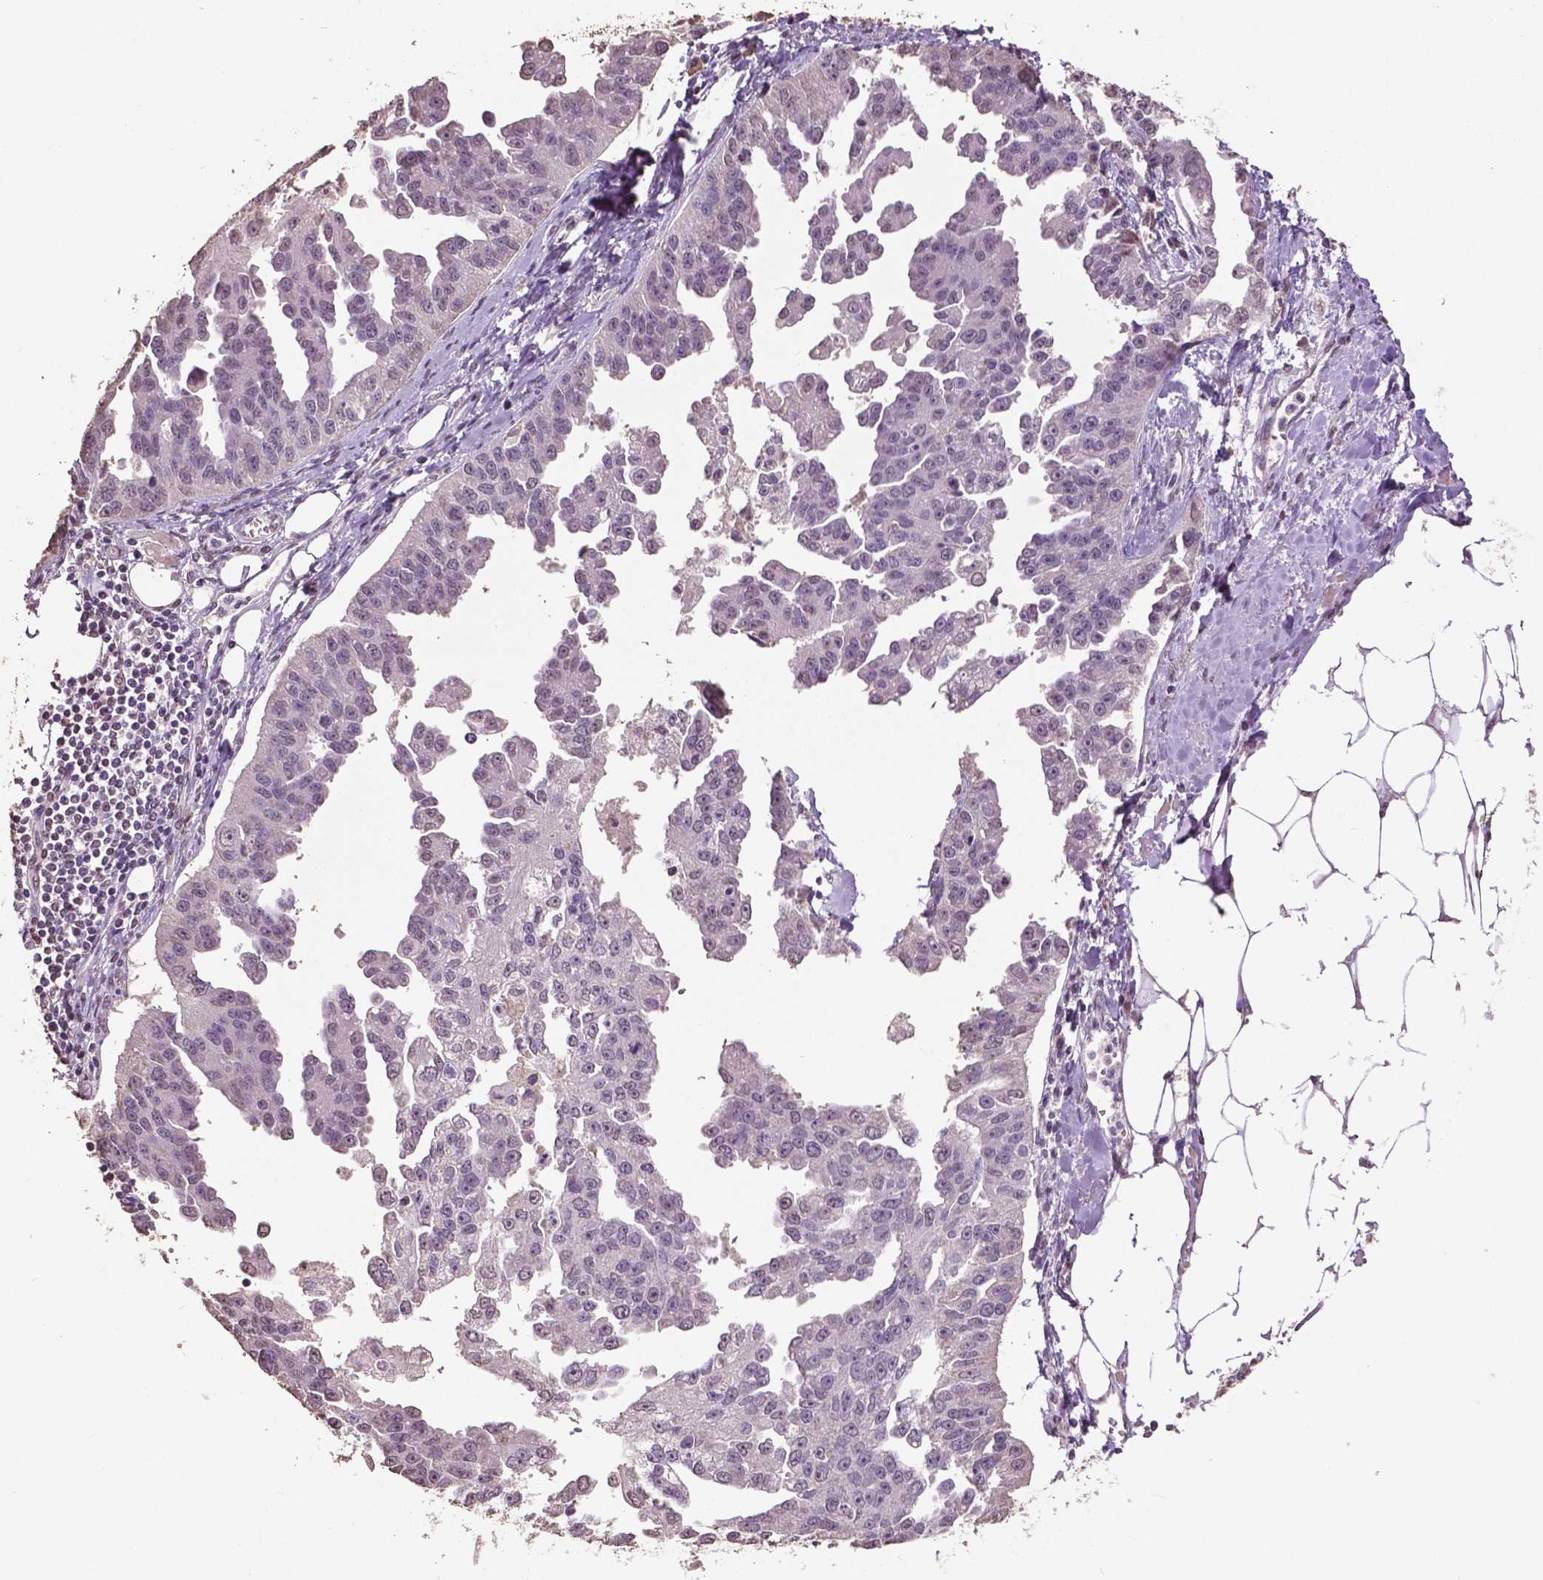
{"staining": {"intensity": "negative", "quantity": "none", "location": "none"}, "tissue": "ovarian cancer", "cell_type": "Tumor cells", "image_type": "cancer", "snomed": [{"axis": "morphology", "description": "Cystadenocarcinoma, serous, NOS"}, {"axis": "topography", "description": "Ovary"}], "caption": "Immunohistochemistry (IHC) micrograph of human serous cystadenocarcinoma (ovarian) stained for a protein (brown), which shows no expression in tumor cells. (IHC, brightfield microscopy, high magnification).", "gene": "RUNX3", "patient": {"sex": "female", "age": 75}}